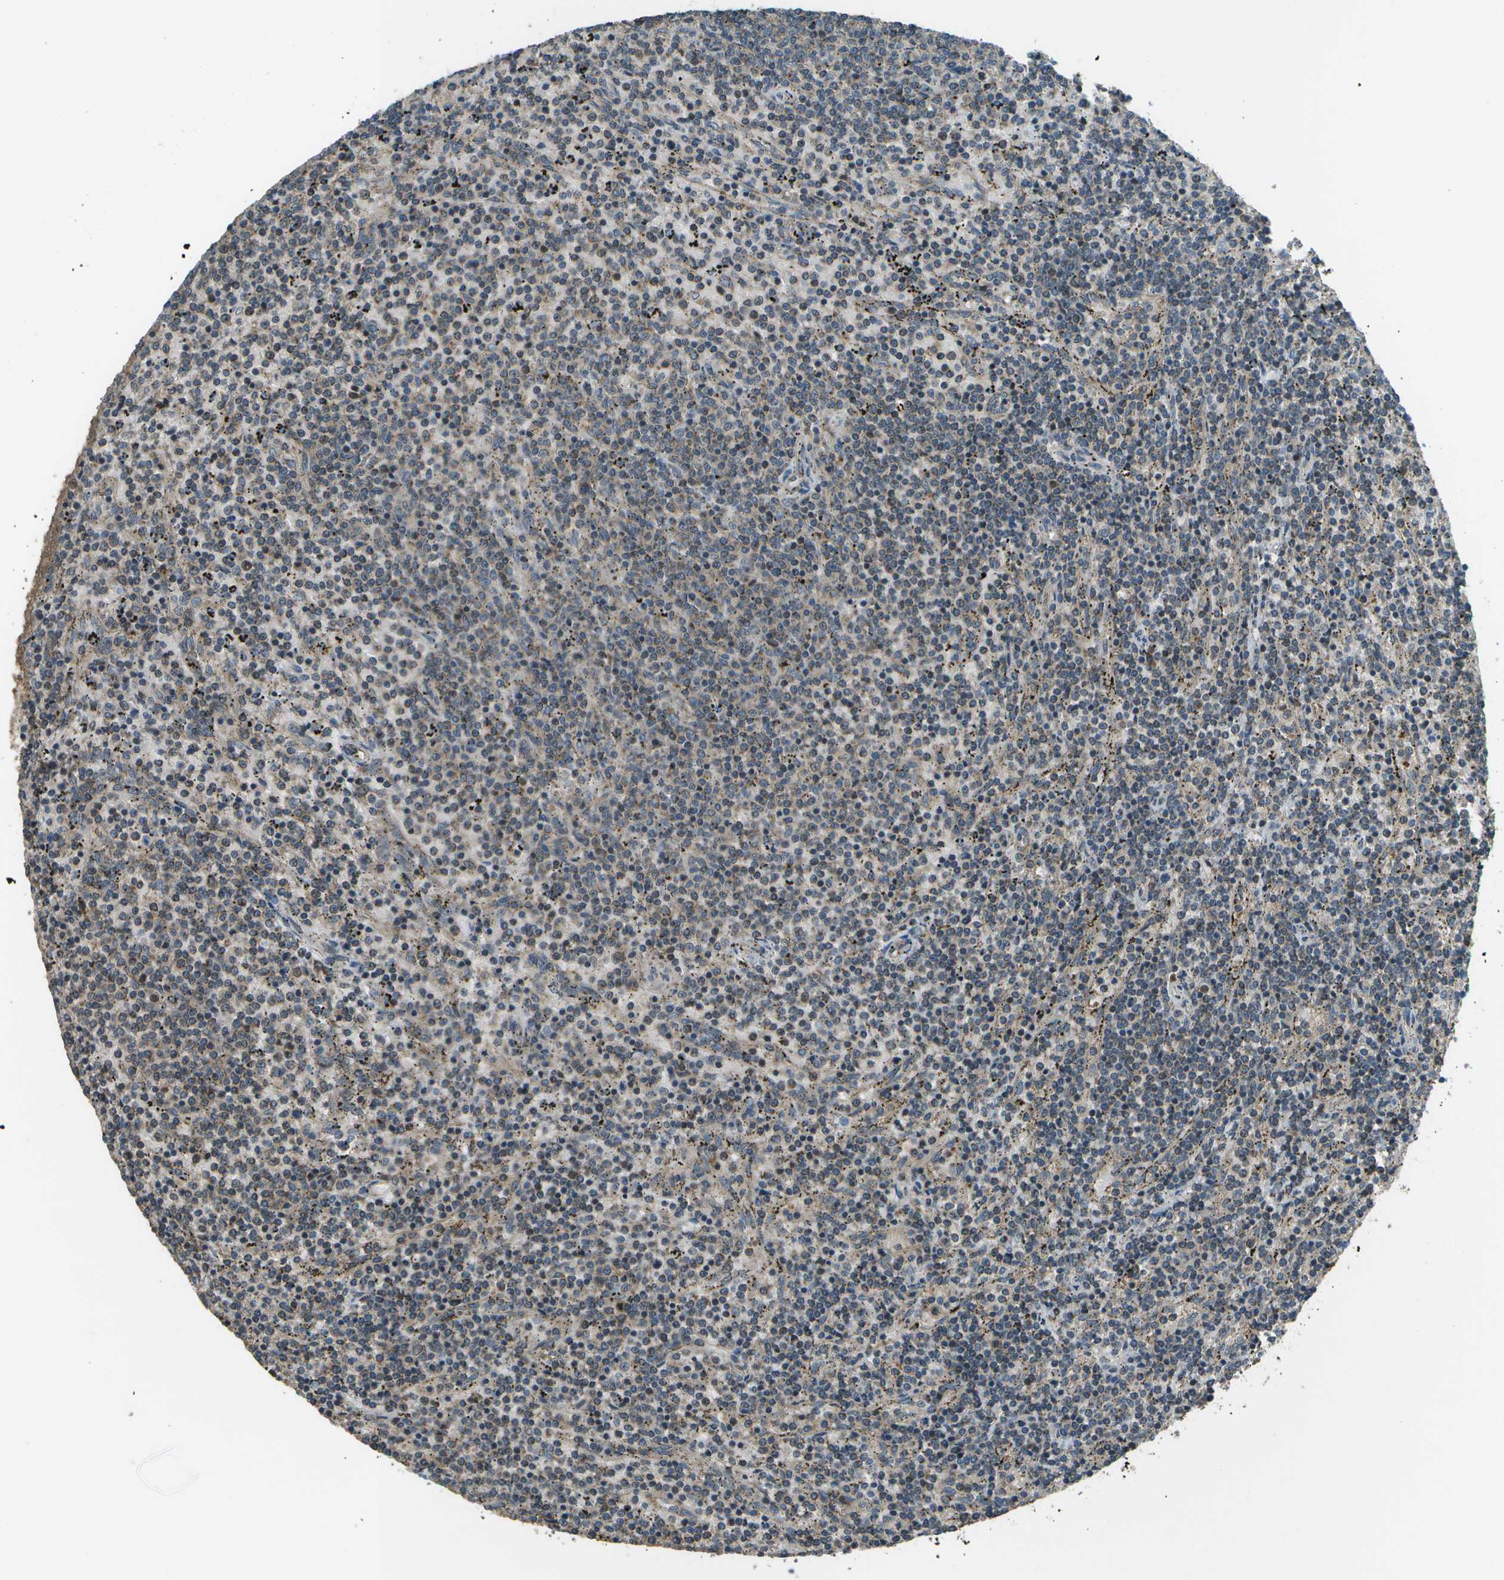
{"staining": {"intensity": "weak", "quantity": "25%-75%", "location": "cytoplasmic/membranous"}, "tissue": "lymphoma", "cell_type": "Tumor cells", "image_type": "cancer", "snomed": [{"axis": "morphology", "description": "Malignant lymphoma, non-Hodgkin's type, Low grade"}, {"axis": "topography", "description": "Spleen"}], "caption": "High-power microscopy captured an immunohistochemistry (IHC) photomicrograph of lymphoma, revealing weak cytoplasmic/membranous staining in about 25%-75% of tumor cells. Nuclei are stained in blue.", "gene": "PLPBP", "patient": {"sex": "female", "age": 50}}